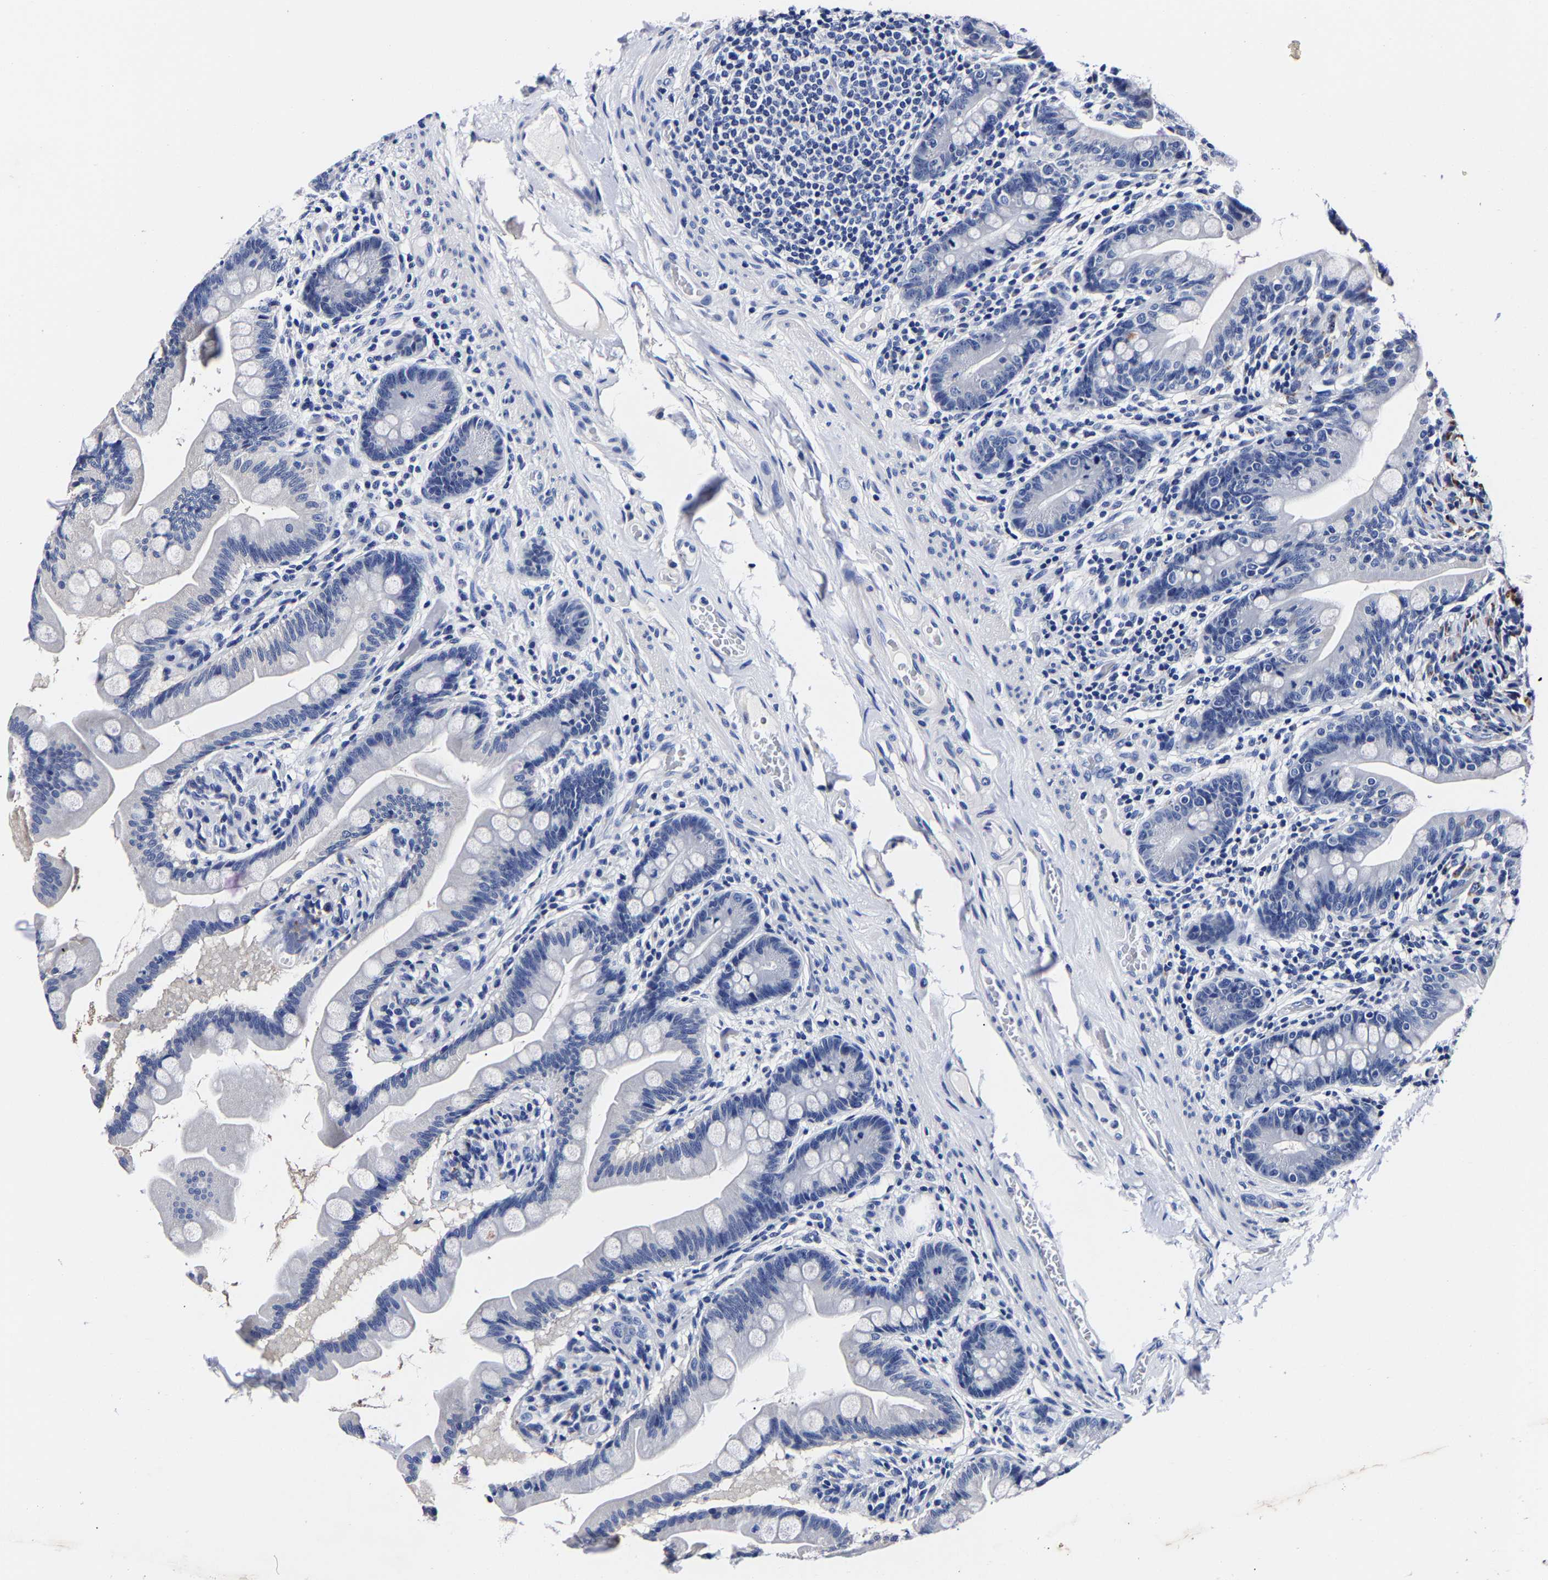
{"staining": {"intensity": "negative", "quantity": "none", "location": "none"}, "tissue": "small intestine", "cell_type": "Glandular cells", "image_type": "normal", "snomed": [{"axis": "morphology", "description": "Normal tissue, NOS"}, {"axis": "topography", "description": "Small intestine"}], "caption": "Glandular cells are negative for protein expression in normal human small intestine. The staining is performed using DAB brown chromogen with nuclei counter-stained in using hematoxylin.", "gene": "CPA2", "patient": {"sex": "female", "age": 56}}